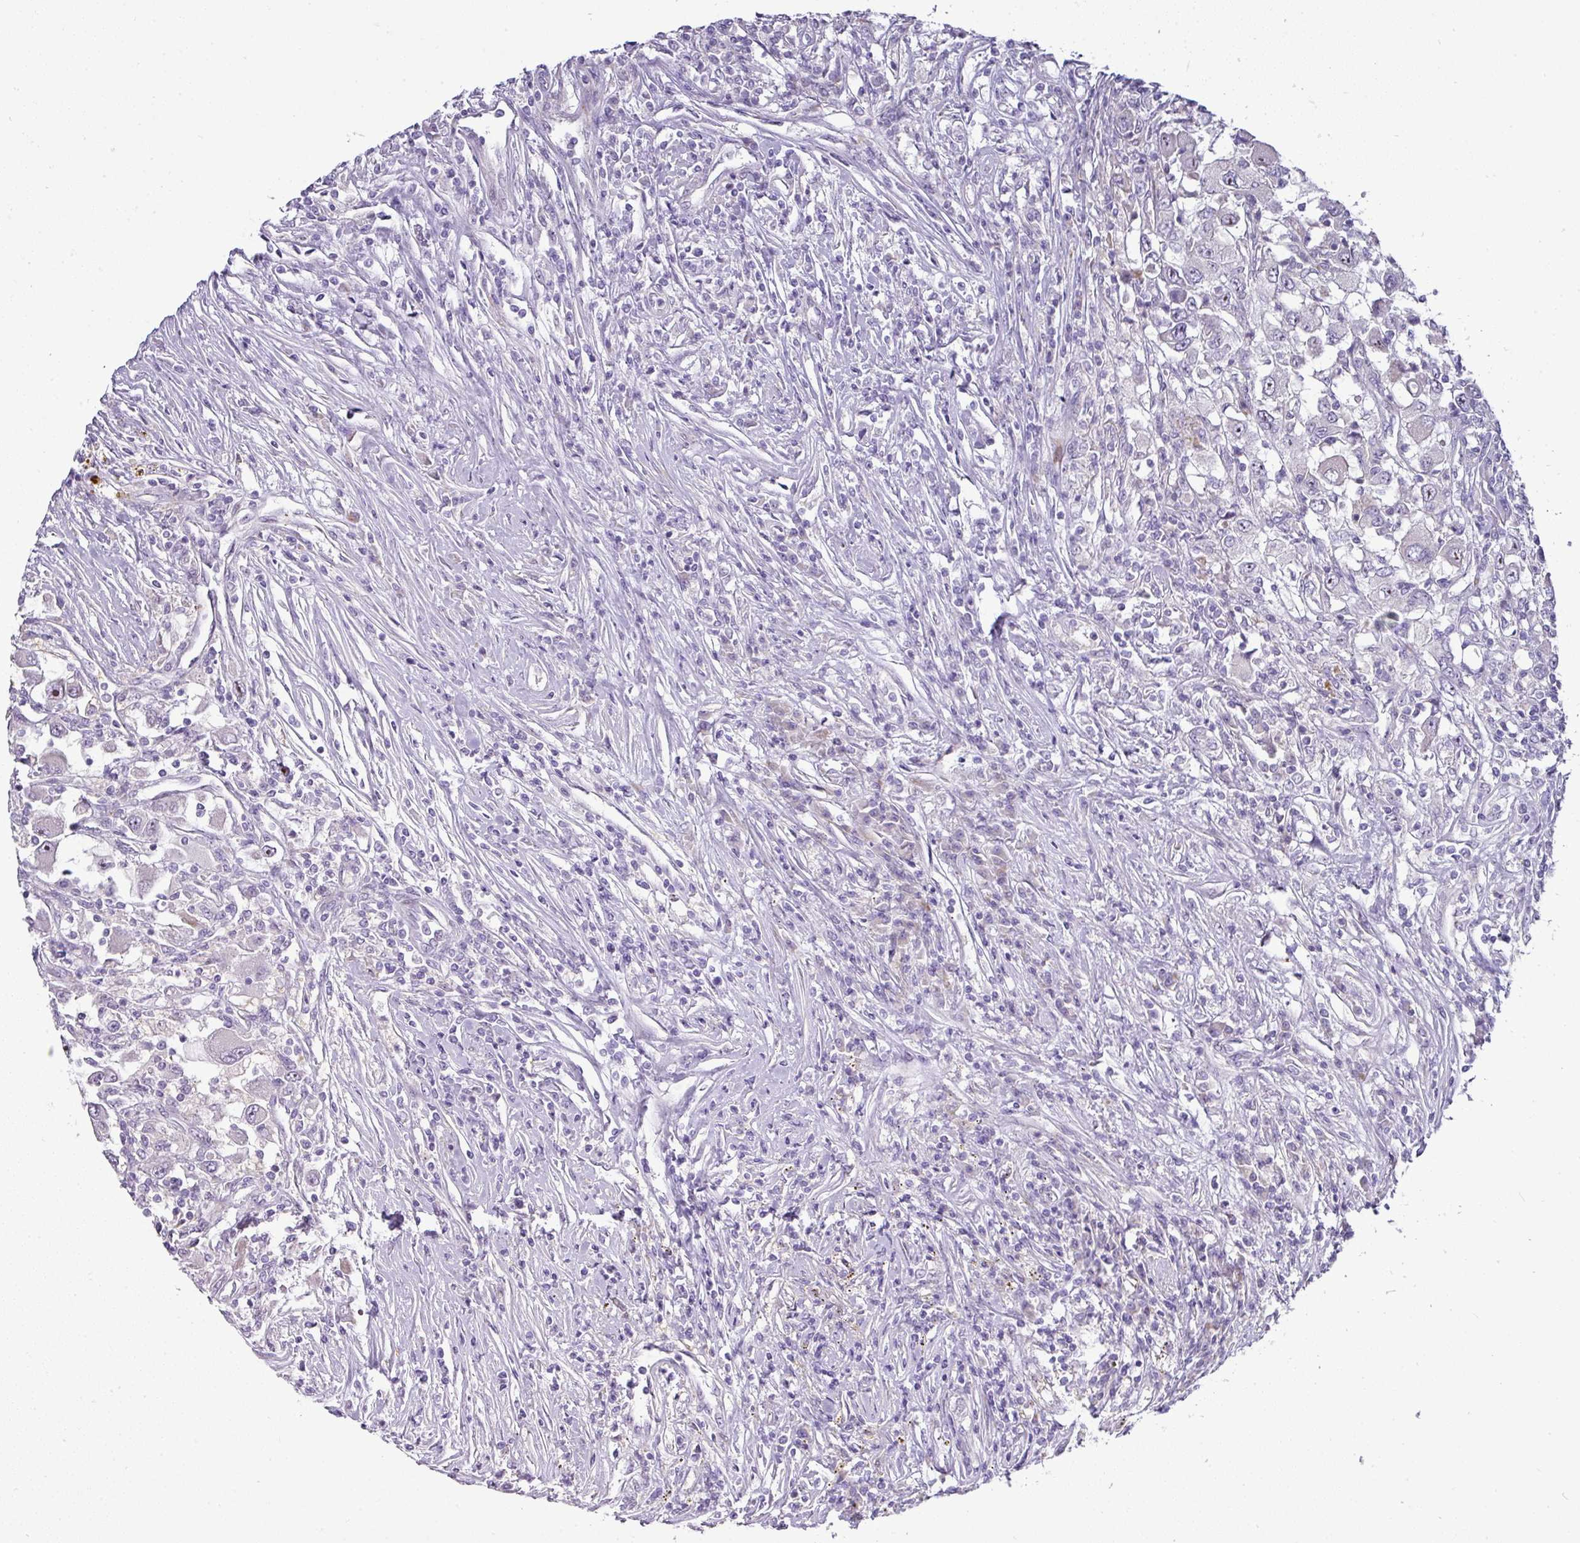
{"staining": {"intensity": "negative", "quantity": "none", "location": "none"}, "tissue": "renal cancer", "cell_type": "Tumor cells", "image_type": "cancer", "snomed": [{"axis": "morphology", "description": "Adenocarcinoma, NOS"}, {"axis": "topography", "description": "Kidney"}], "caption": "This is a histopathology image of IHC staining of renal adenocarcinoma, which shows no positivity in tumor cells. Brightfield microscopy of immunohistochemistry (IHC) stained with DAB (brown) and hematoxylin (blue), captured at high magnification.", "gene": "ATP6V1F", "patient": {"sex": "female", "age": 67}}